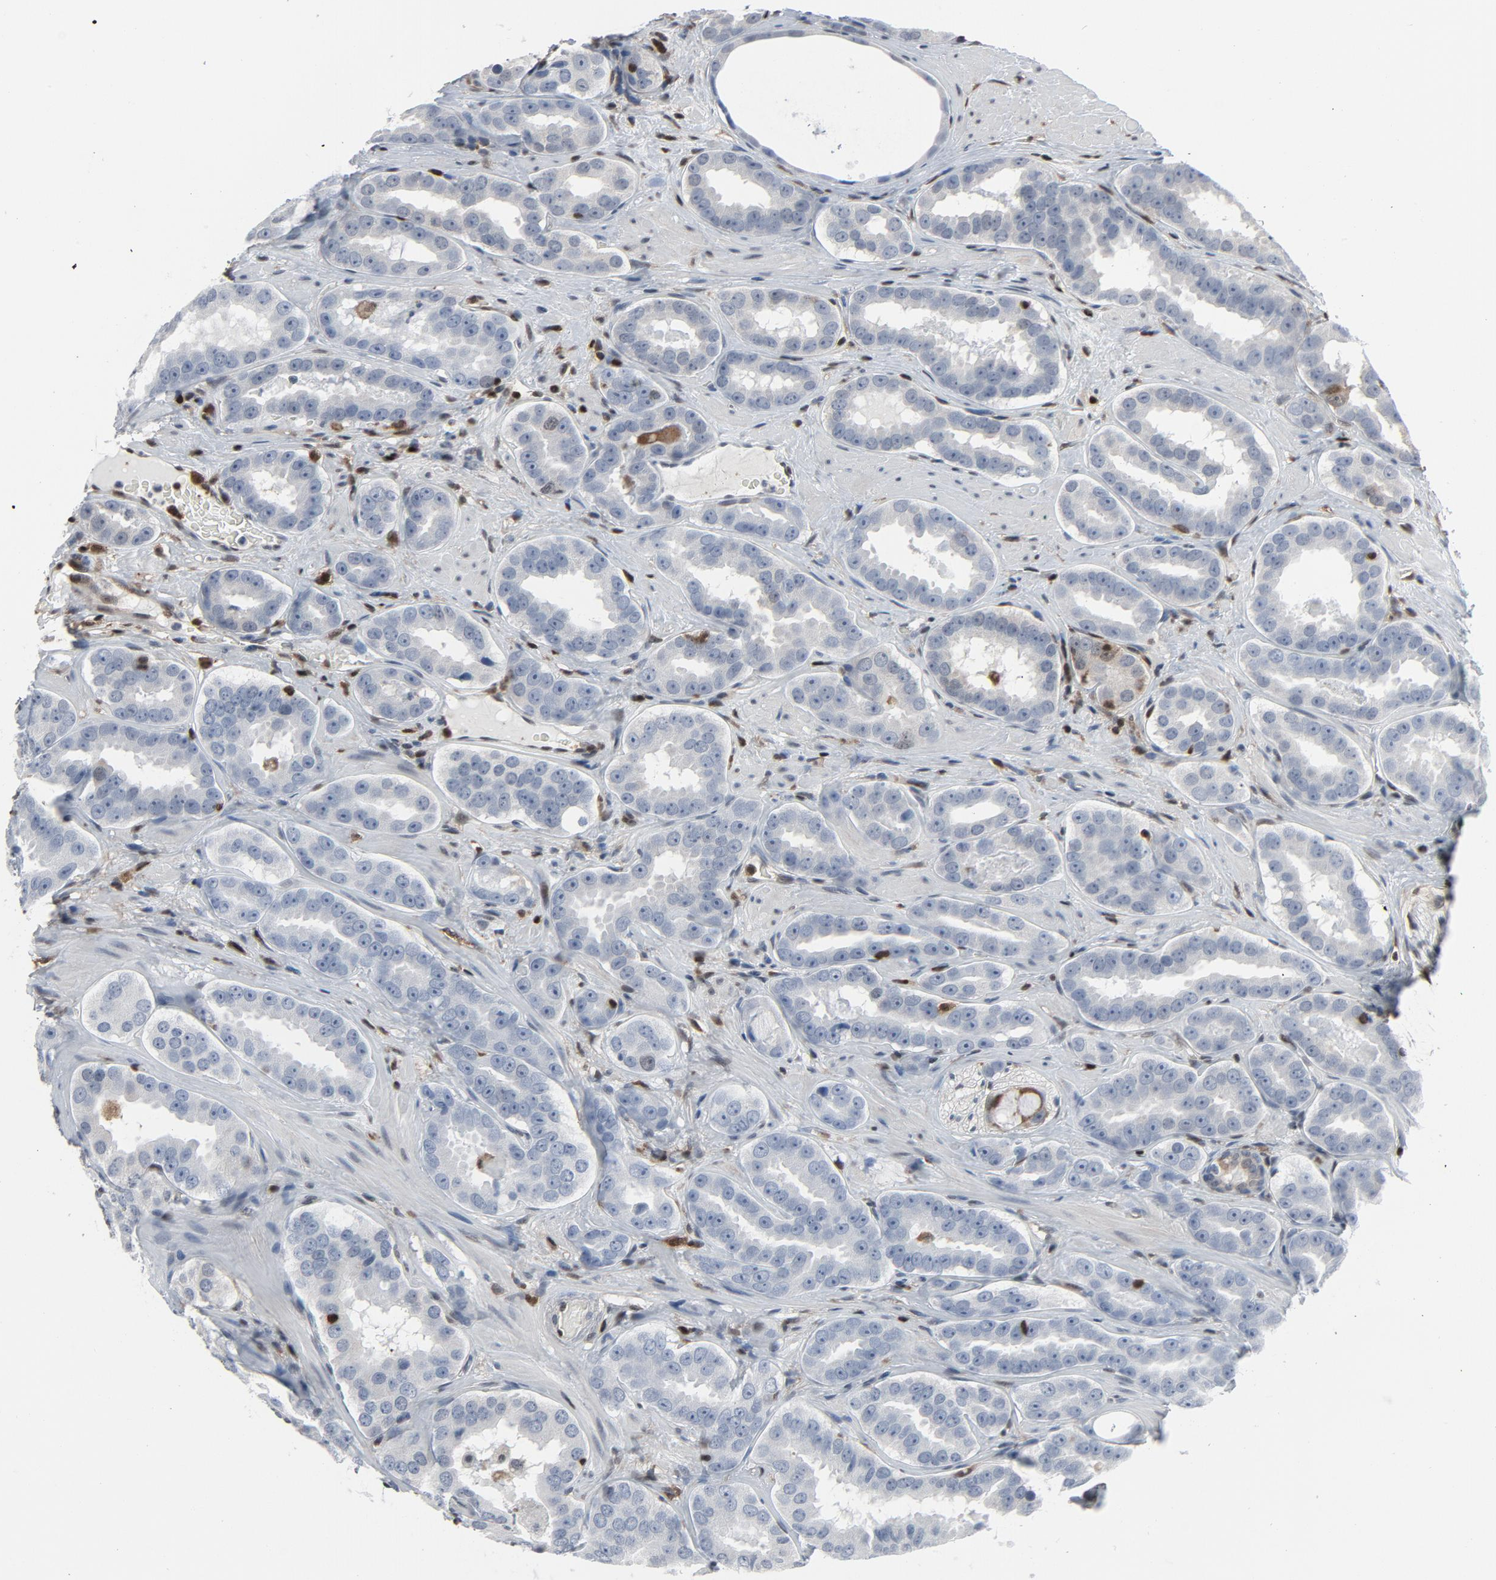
{"staining": {"intensity": "negative", "quantity": "none", "location": "none"}, "tissue": "prostate cancer", "cell_type": "Tumor cells", "image_type": "cancer", "snomed": [{"axis": "morphology", "description": "Adenocarcinoma, Low grade"}, {"axis": "topography", "description": "Prostate"}], "caption": "DAB immunohistochemical staining of human prostate adenocarcinoma (low-grade) shows no significant expression in tumor cells. (DAB (3,3'-diaminobenzidine) immunohistochemistry (IHC), high magnification).", "gene": "STAT5A", "patient": {"sex": "male", "age": 59}}